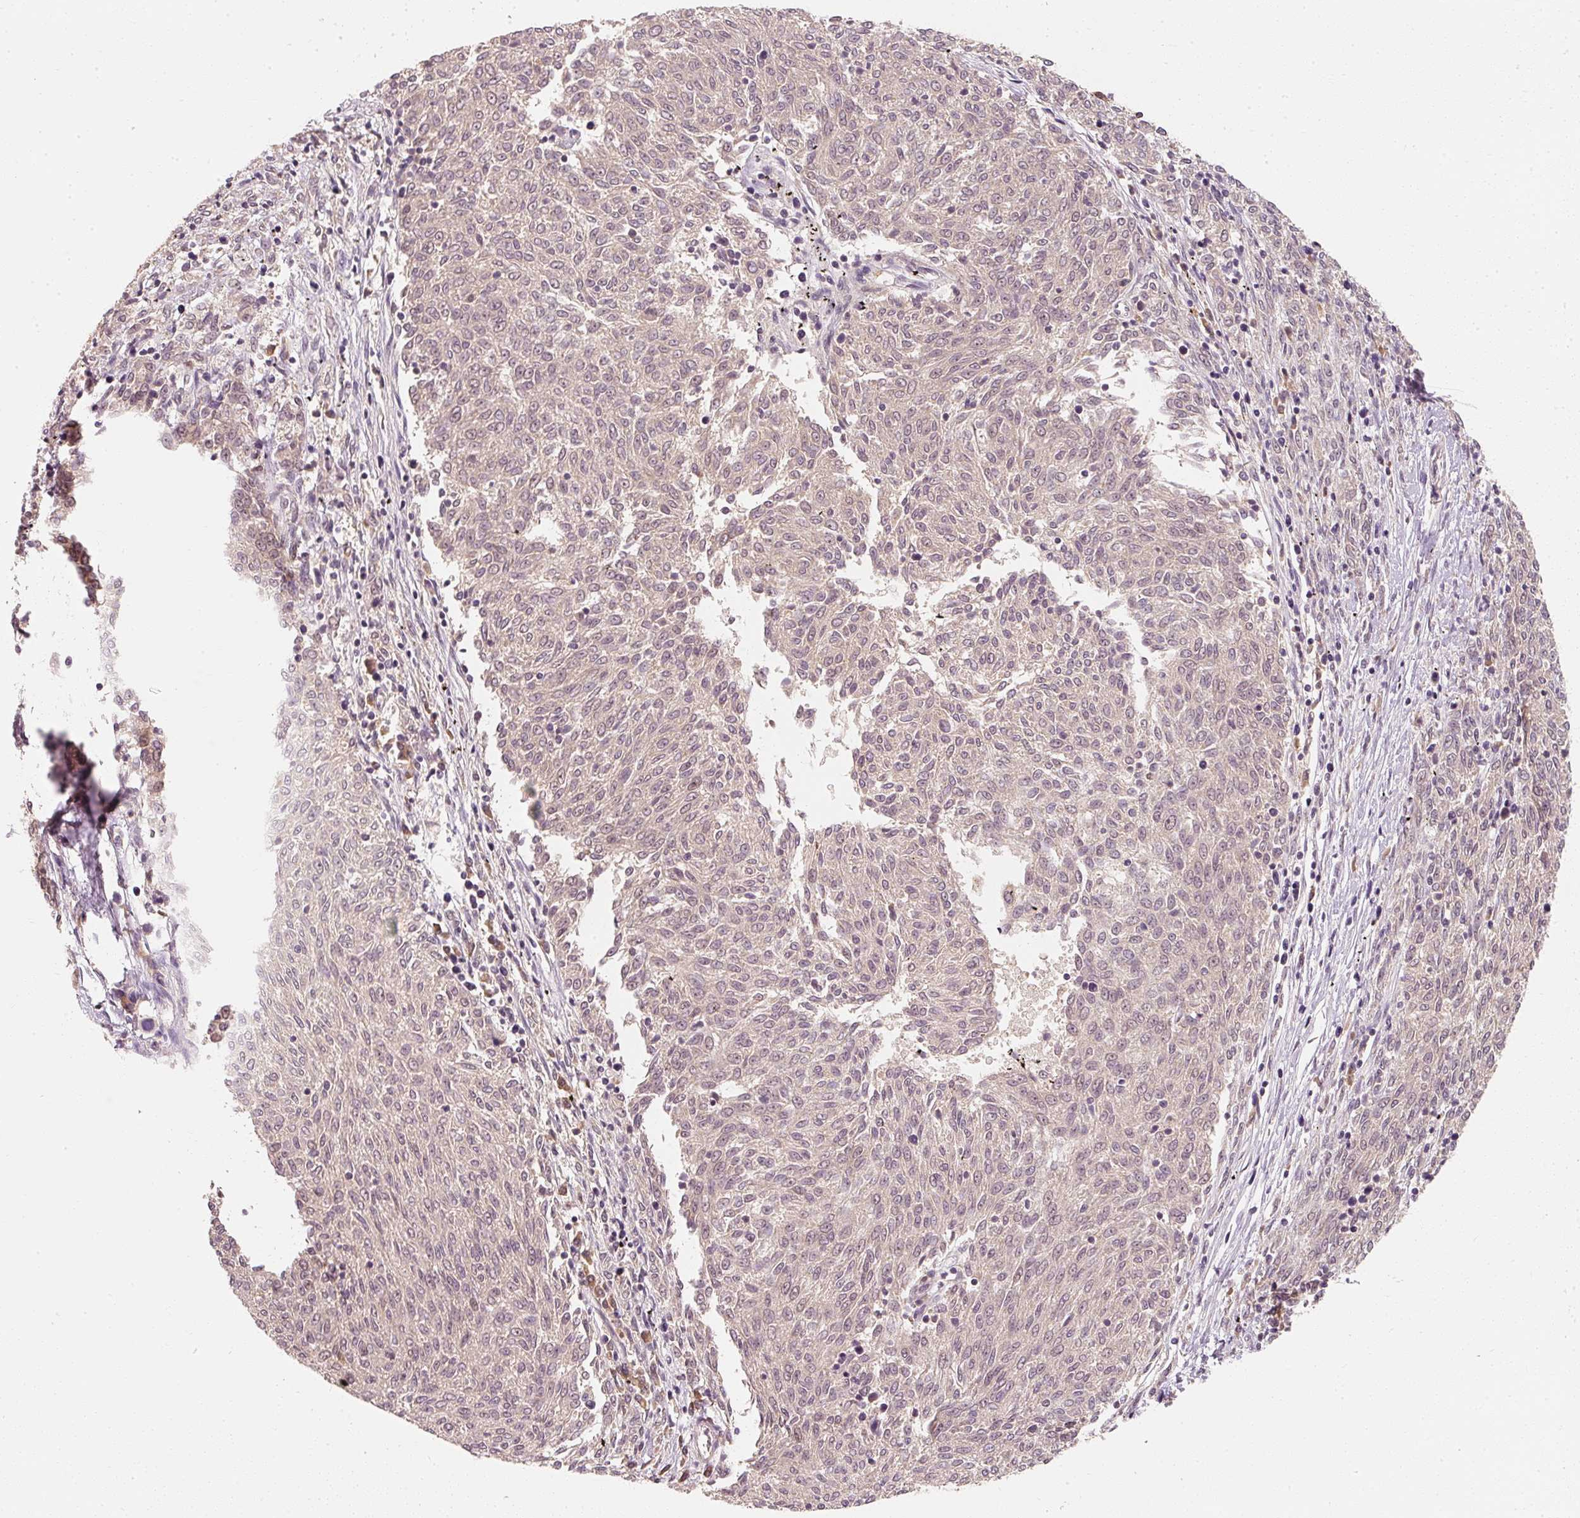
{"staining": {"intensity": "negative", "quantity": "none", "location": "none"}, "tissue": "melanoma", "cell_type": "Tumor cells", "image_type": "cancer", "snomed": [{"axis": "morphology", "description": "Malignant melanoma, NOS"}, {"axis": "topography", "description": "Skin"}], "caption": "Micrograph shows no protein staining in tumor cells of malignant melanoma tissue. (Stains: DAB (3,3'-diaminobenzidine) immunohistochemistry with hematoxylin counter stain, Microscopy: brightfield microscopy at high magnification).", "gene": "EEF1A2", "patient": {"sex": "female", "age": 72}}